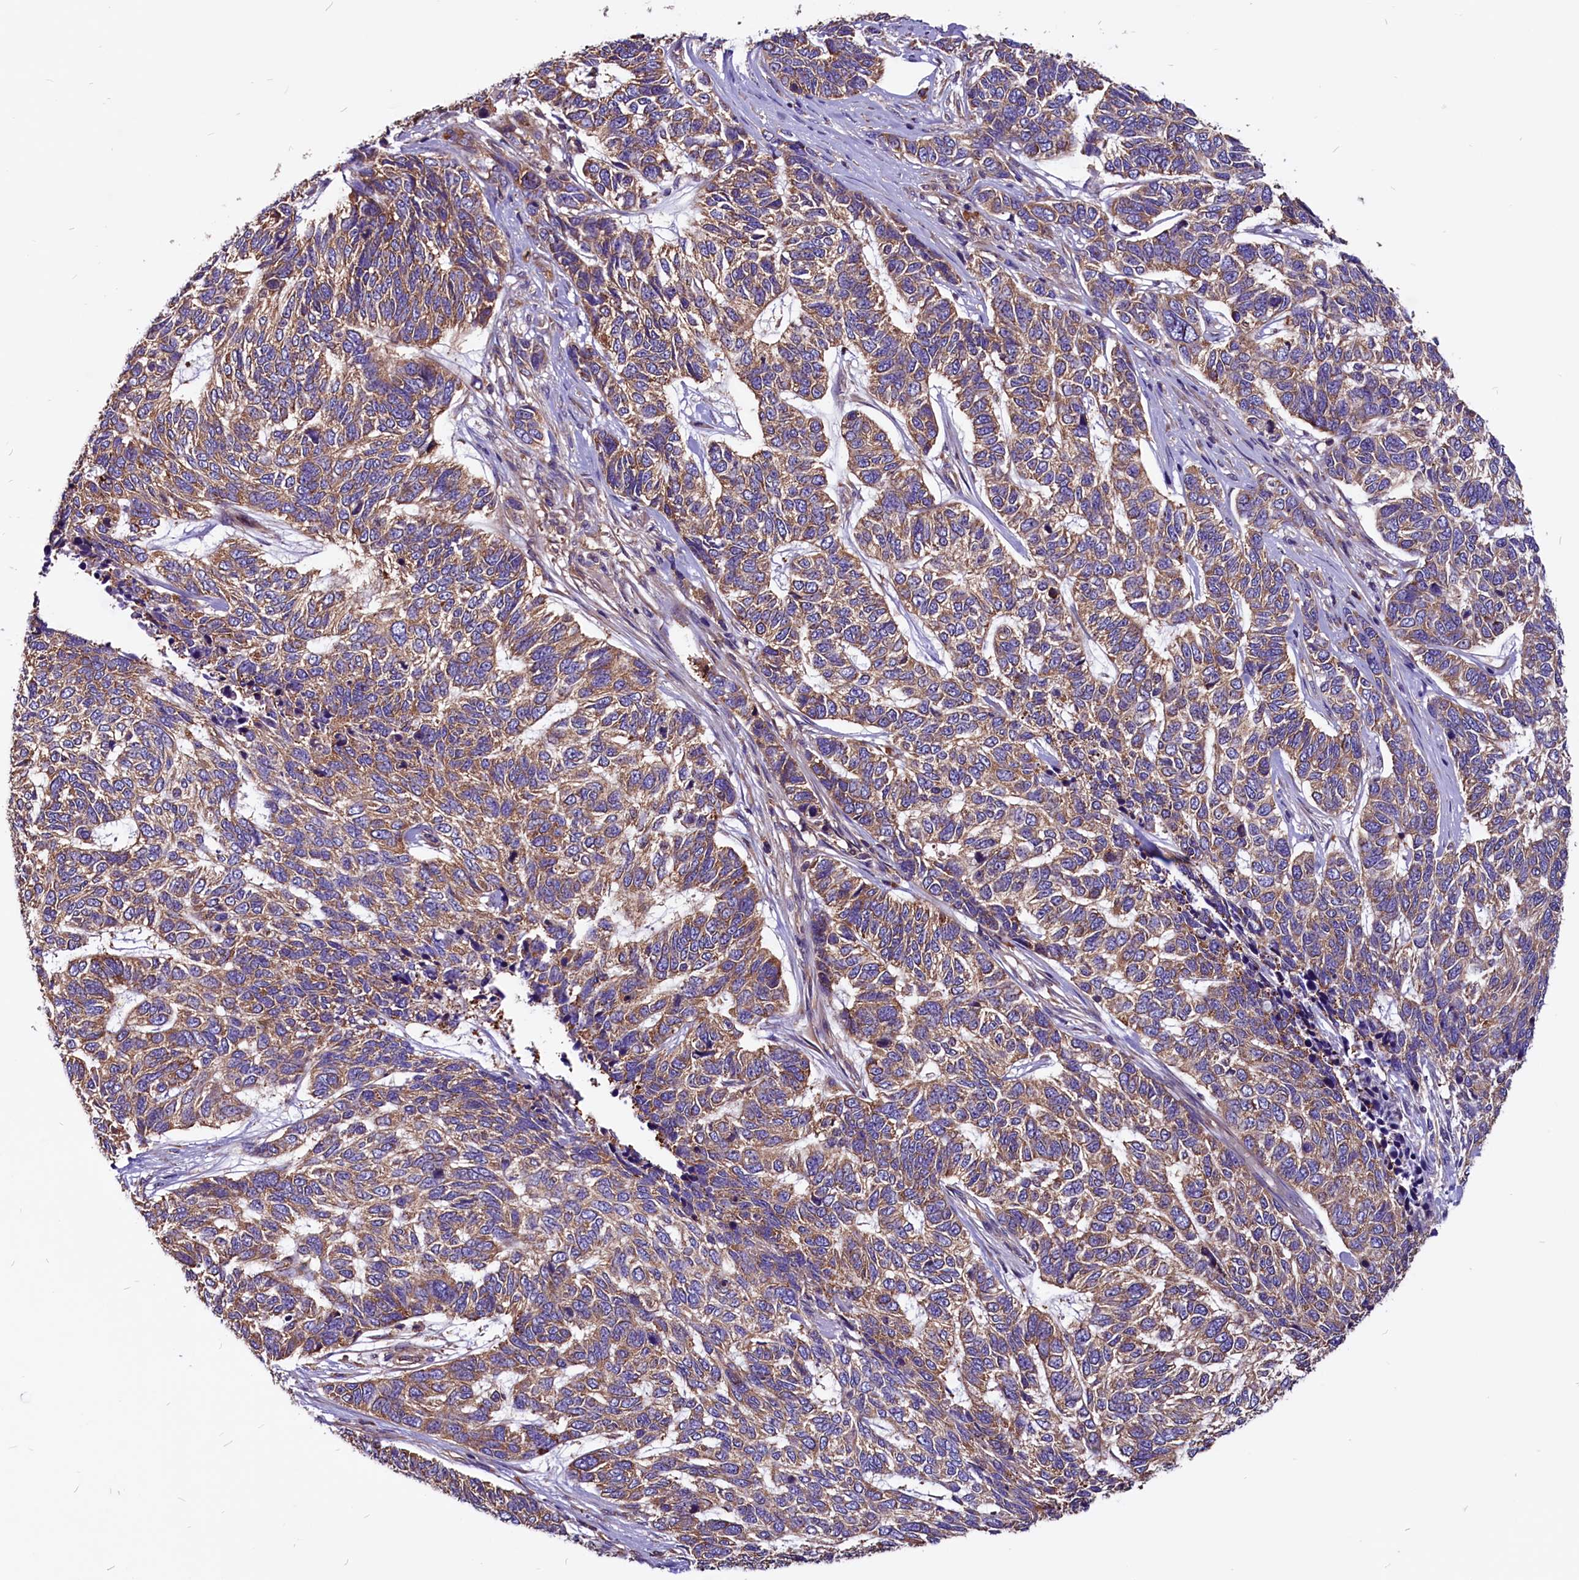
{"staining": {"intensity": "moderate", "quantity": ">75%", "location": "cytoplasmic/membranous"}, "tissue": "skin cancer", "cell_type": "Tumor cells", "image_type": "cancer", "snomed": [{"axis": "morphology", "description": "Basal cell carcinoma"}, {"axis": "topography", "description": "Skin"}], "caption": "IHC of basal cell carcinoma (skin) shows medium levels of moderate cytoplasmic/membranous staining in approximately >75% of tumor cells. (Brightfield microscopy of DAB IHC at high magnification).", "gene": "EIF3G", "patient": {"sex": "female", "age": 65}}